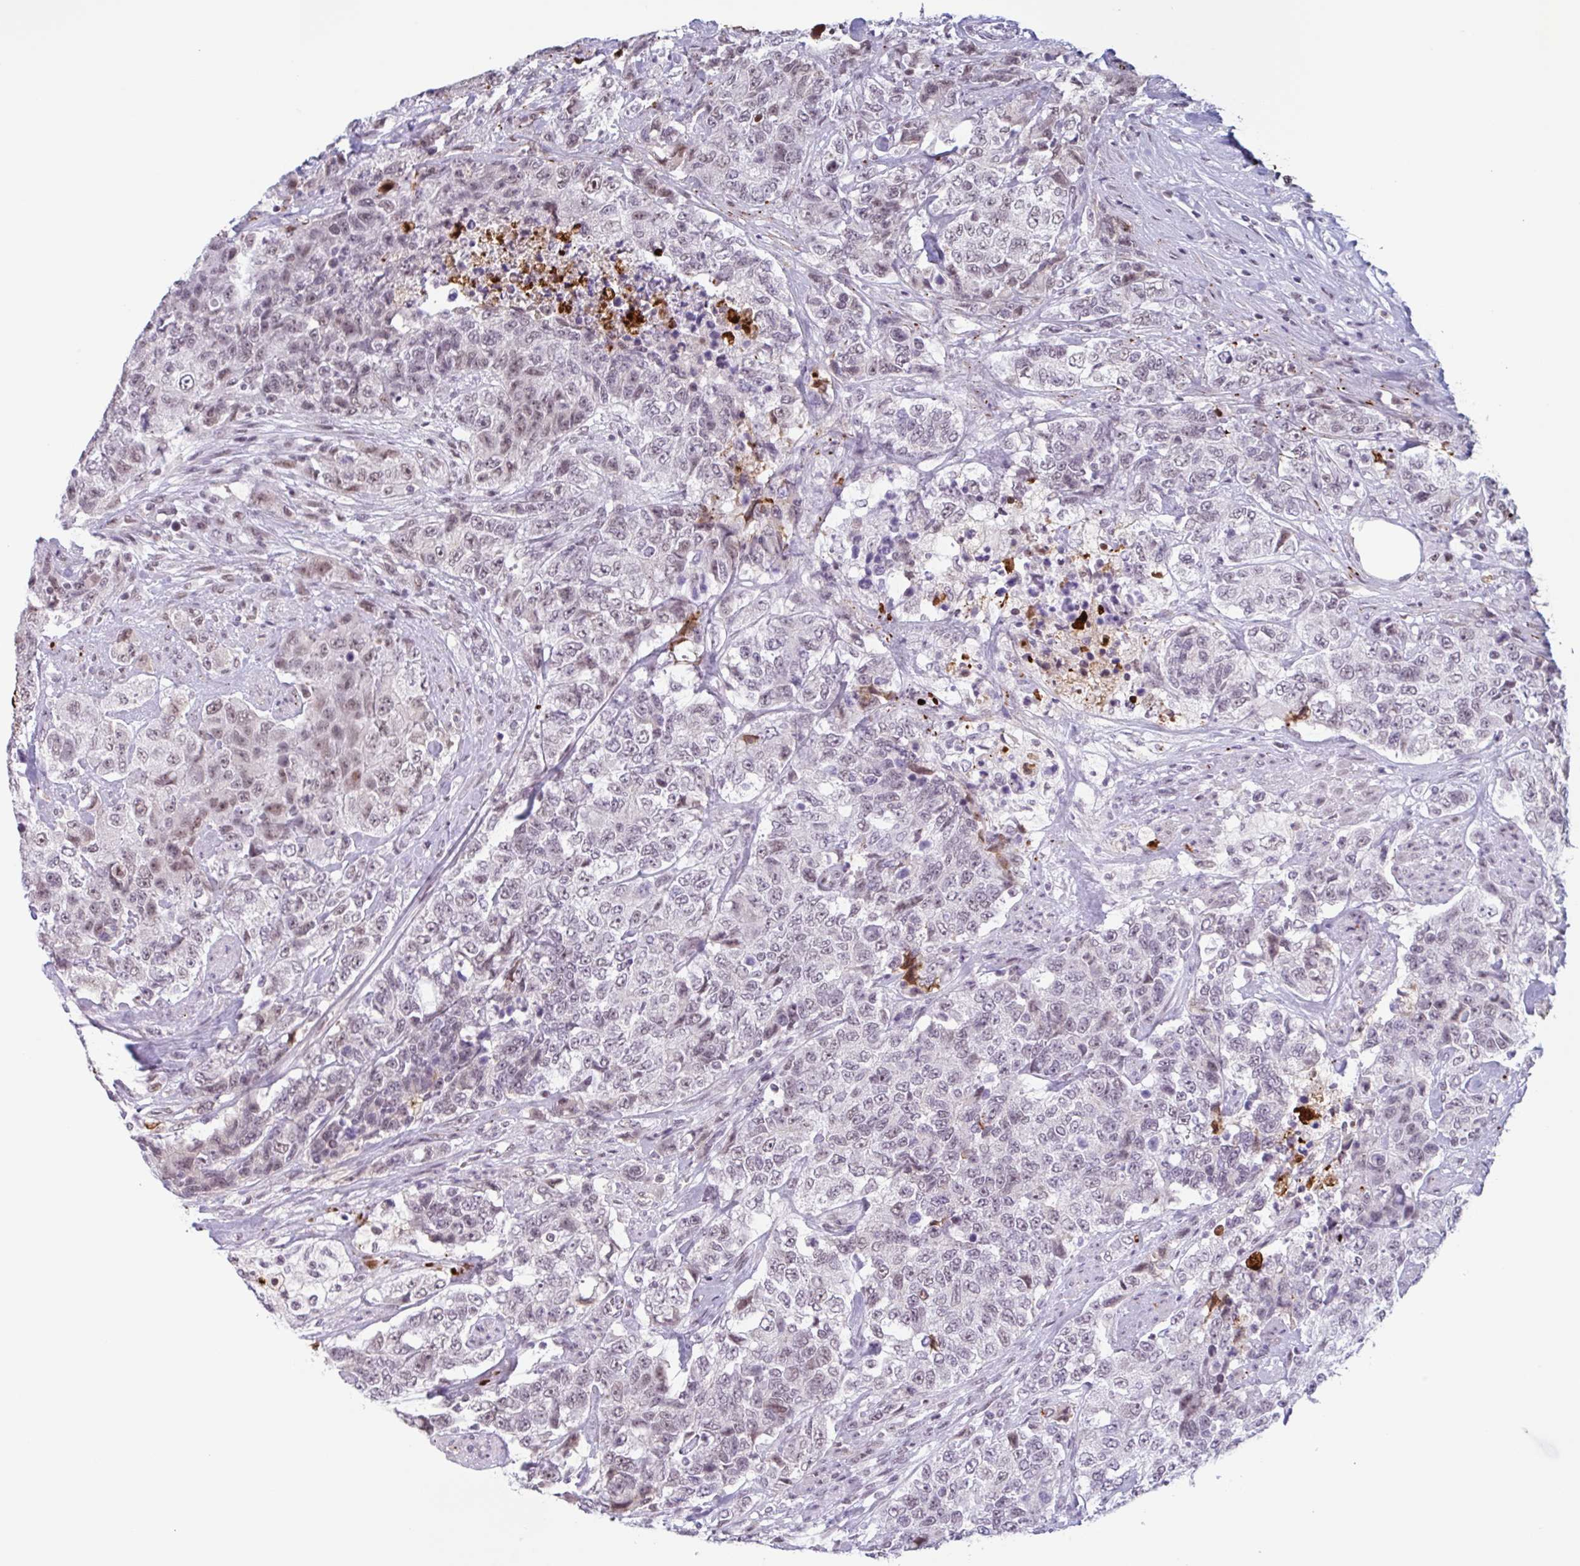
{"staining": {"intensity": "weak", "quantity": "25%-75%", "location": "nuclear"}, "tissue": "urothelial cancer", "cell_type": "Tumor cells", "image_type": "cancer", "snomed": [{"axis": "morphology", "description": "Urothelial carcinoma, High grade"}, {"axis": "topography", "description": "Urinary bladder"}], "caption": "IHC histopathology image of human urothelial cancer stained for a protein (brown), which shows low levels of weak nuclear staining in approximately 25%-75% of tumor cells.", "gene": "PLG", "patient": {"sex": "female", "age": 78}}